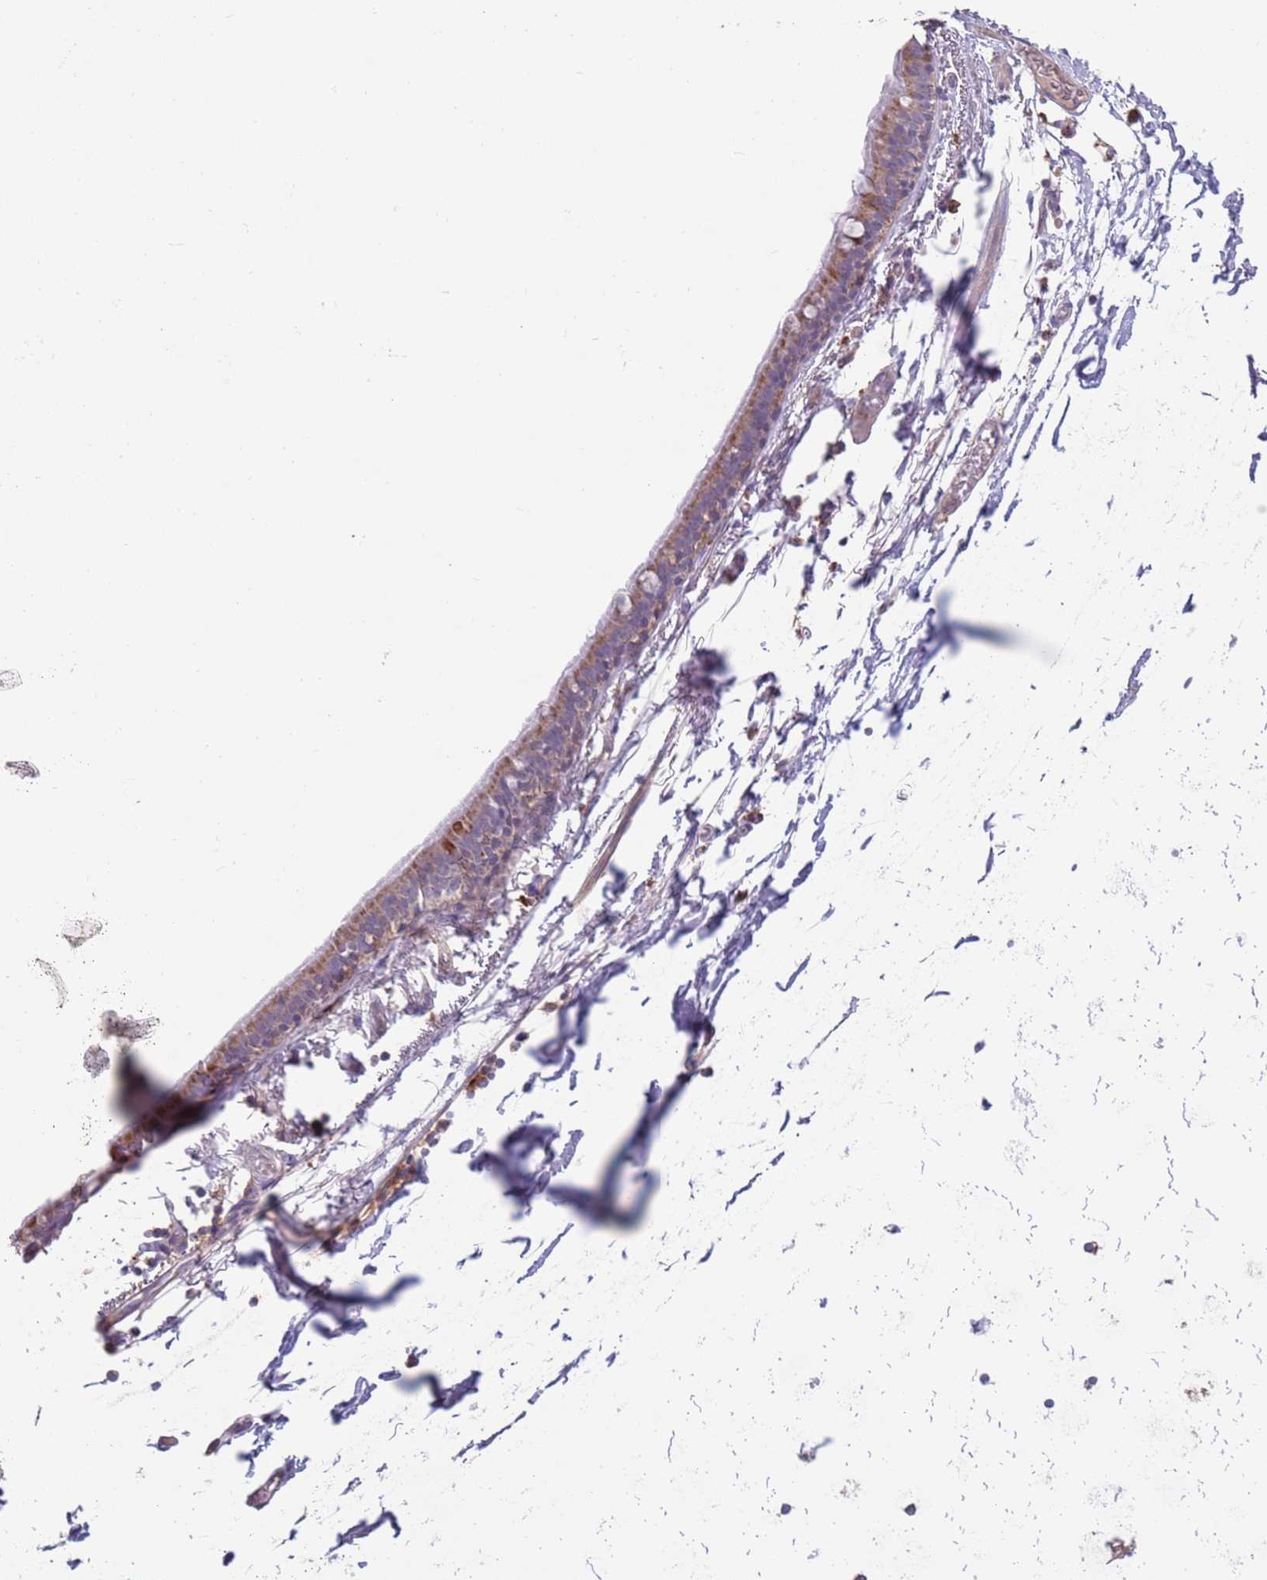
{"staining": {"intensity": "moderate", "quantity": ">75%", "location": "cytoplasmic/membranous"}, "tissue": "bronchus", "cell_type": "Respiratory epithelial cells", "image_type": "normal", "snomed": [{"axis": "morphology", "description": "Normal tissue, NOS"}, {"axis": "topography", "description": "Cartilage tissue"}], "caption": "High-power microscopy captured an immunohistochemistry photomicrograph of benign bronchus, revealing moderate cytoplasmic/membranous staining in approximately >75% of respiratory epithelial cells. Using DAB (brown) and hematoxylin (blue) stains, captured at high magnification using brightfield microscopy.", "gene": "DDT", "patient": {"sex": "male", "age": 63}}